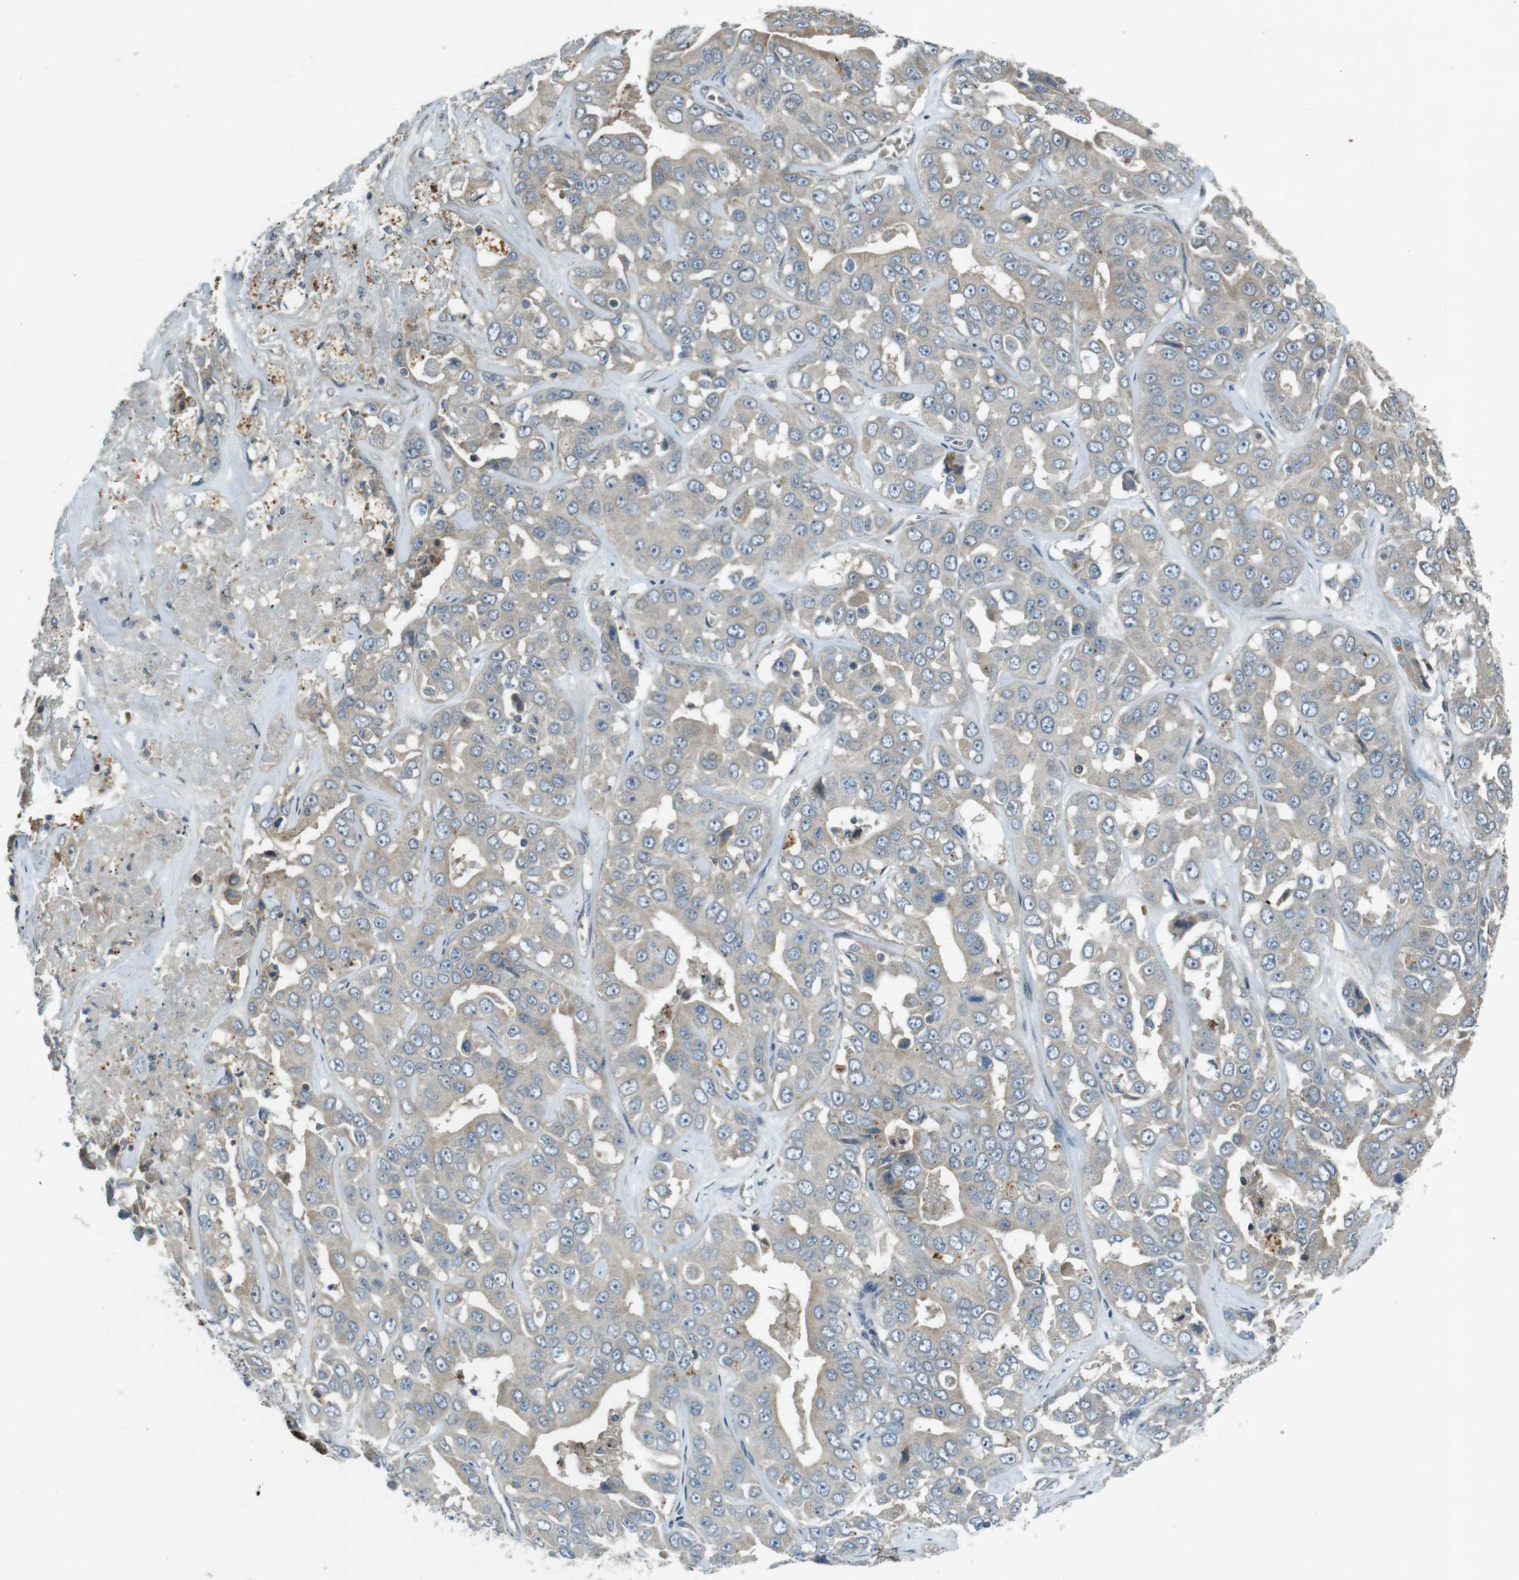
{"staining": {"intensity": "negative", "quantity": "none", "location": "none"}, "tissue": "liver cancer", "cell_type": "Tumor cells", "image_type": "cancer", "snomed": [{"axis": "morphology", "description": "Cholangiocarcinoma"}, {"axis": "topography", "description": "Liver"}], "caption": "This image is of liver cancer (cholangiocarcinoma) stained with immunohistochemistry to label a protein in brown with the nuclei are counter-stained blue. There is no staining in tumor cells.", "gene": "ZYX", "patient": {"sex": "female", "age": 52}}